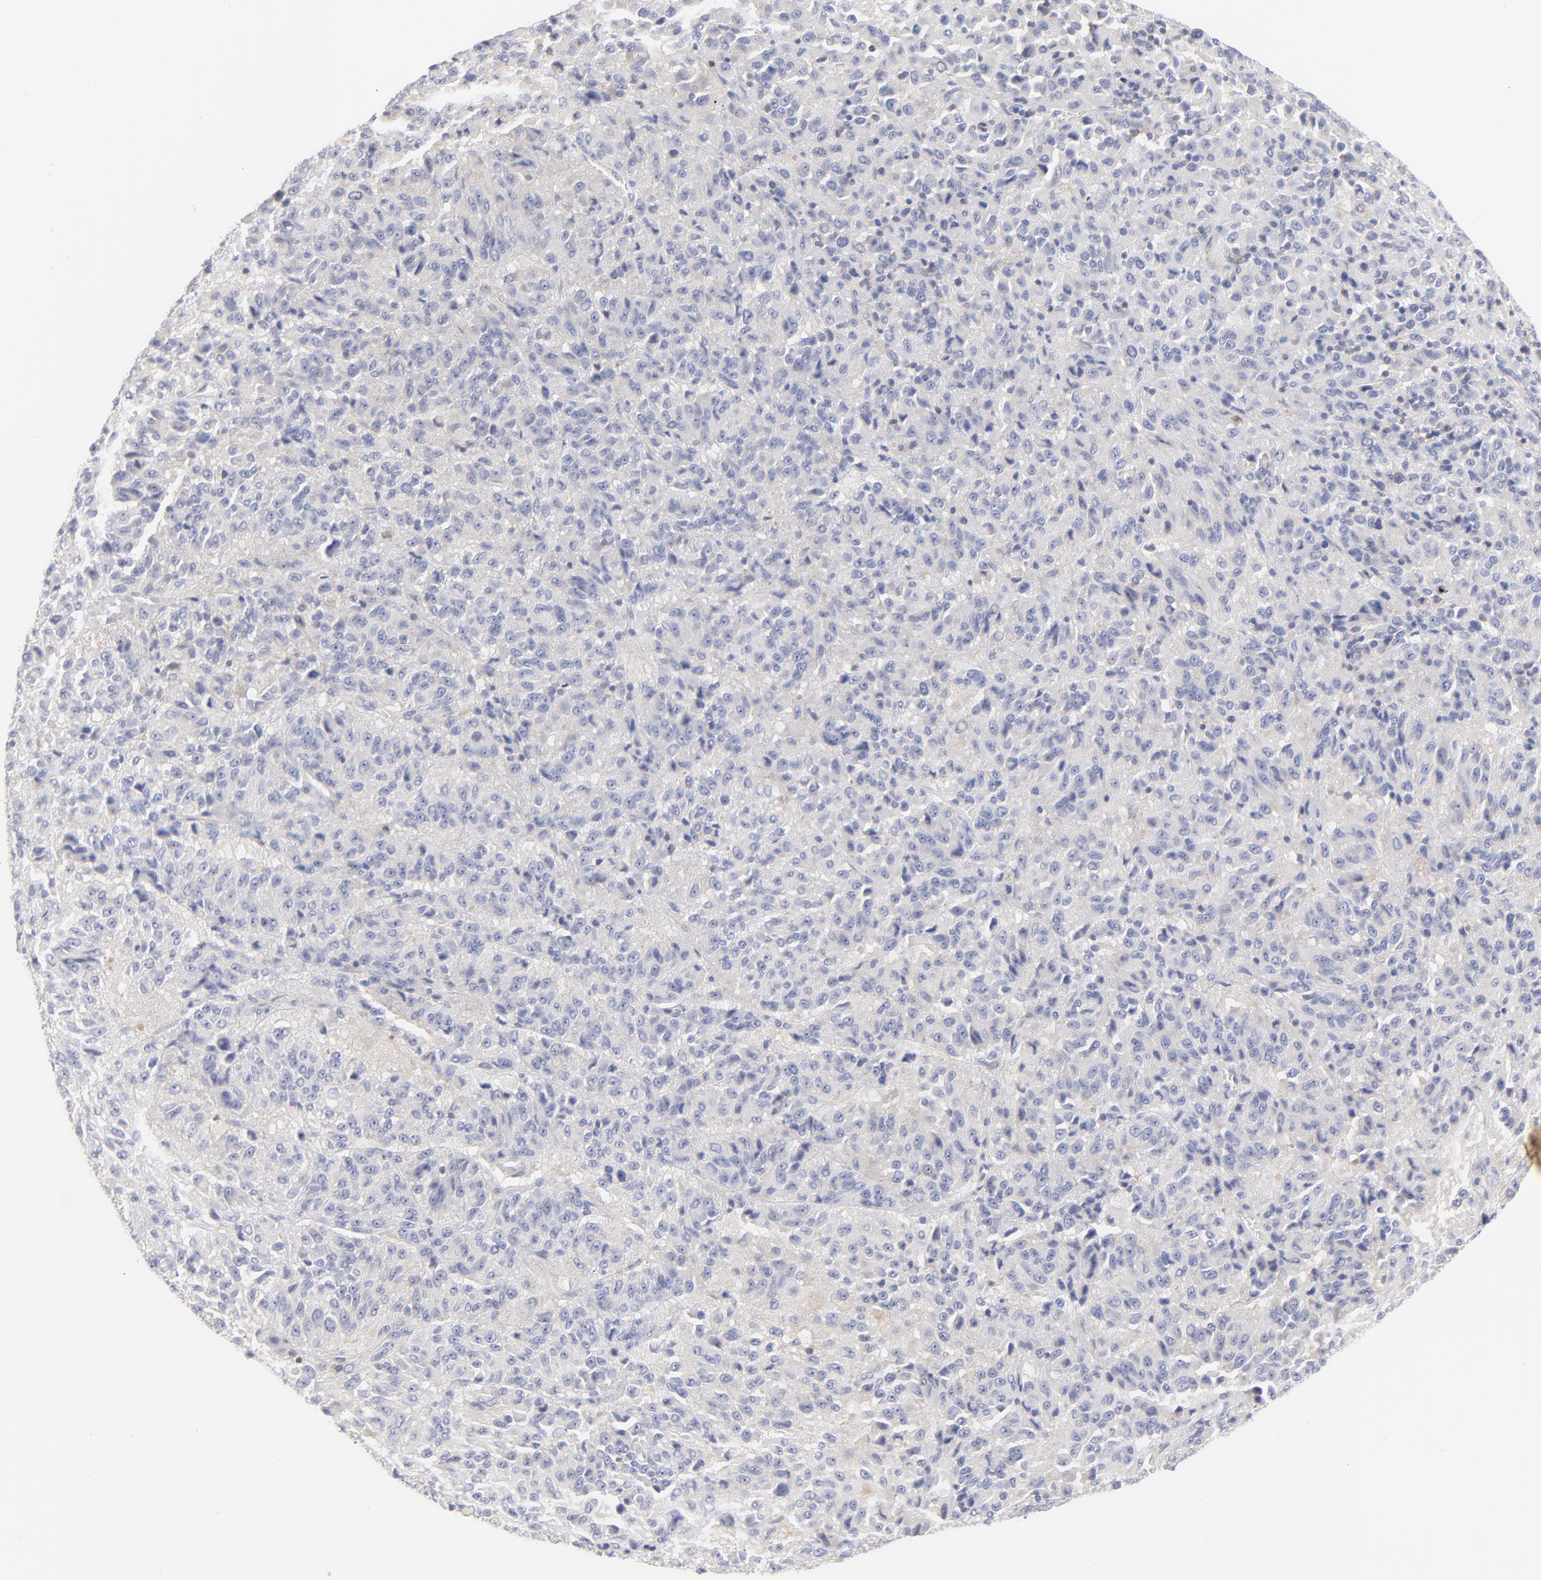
{"staining": {"intensity": "negative", "quantity": "none", "location": "none"}, "tissue": "melanoma", "cell_type": "Tumor cells", "image_type": "cancer", "snomed": [{"axis": "morphology", "description": "Malignant melanoma, Metastatic site"}, {"axis": "topography", "description": "Lung"}], "caption": "High magnification brightfield microscopy of malignant melanoma (metastatic site) stained with DAB (3,3'-diaminobenzidine) (brown) and counterstained with hematoxylin (blue): tumor cells show no significant staining.", "gene": "ACTA2", "patient": {"sex": "male", "age": 64}}